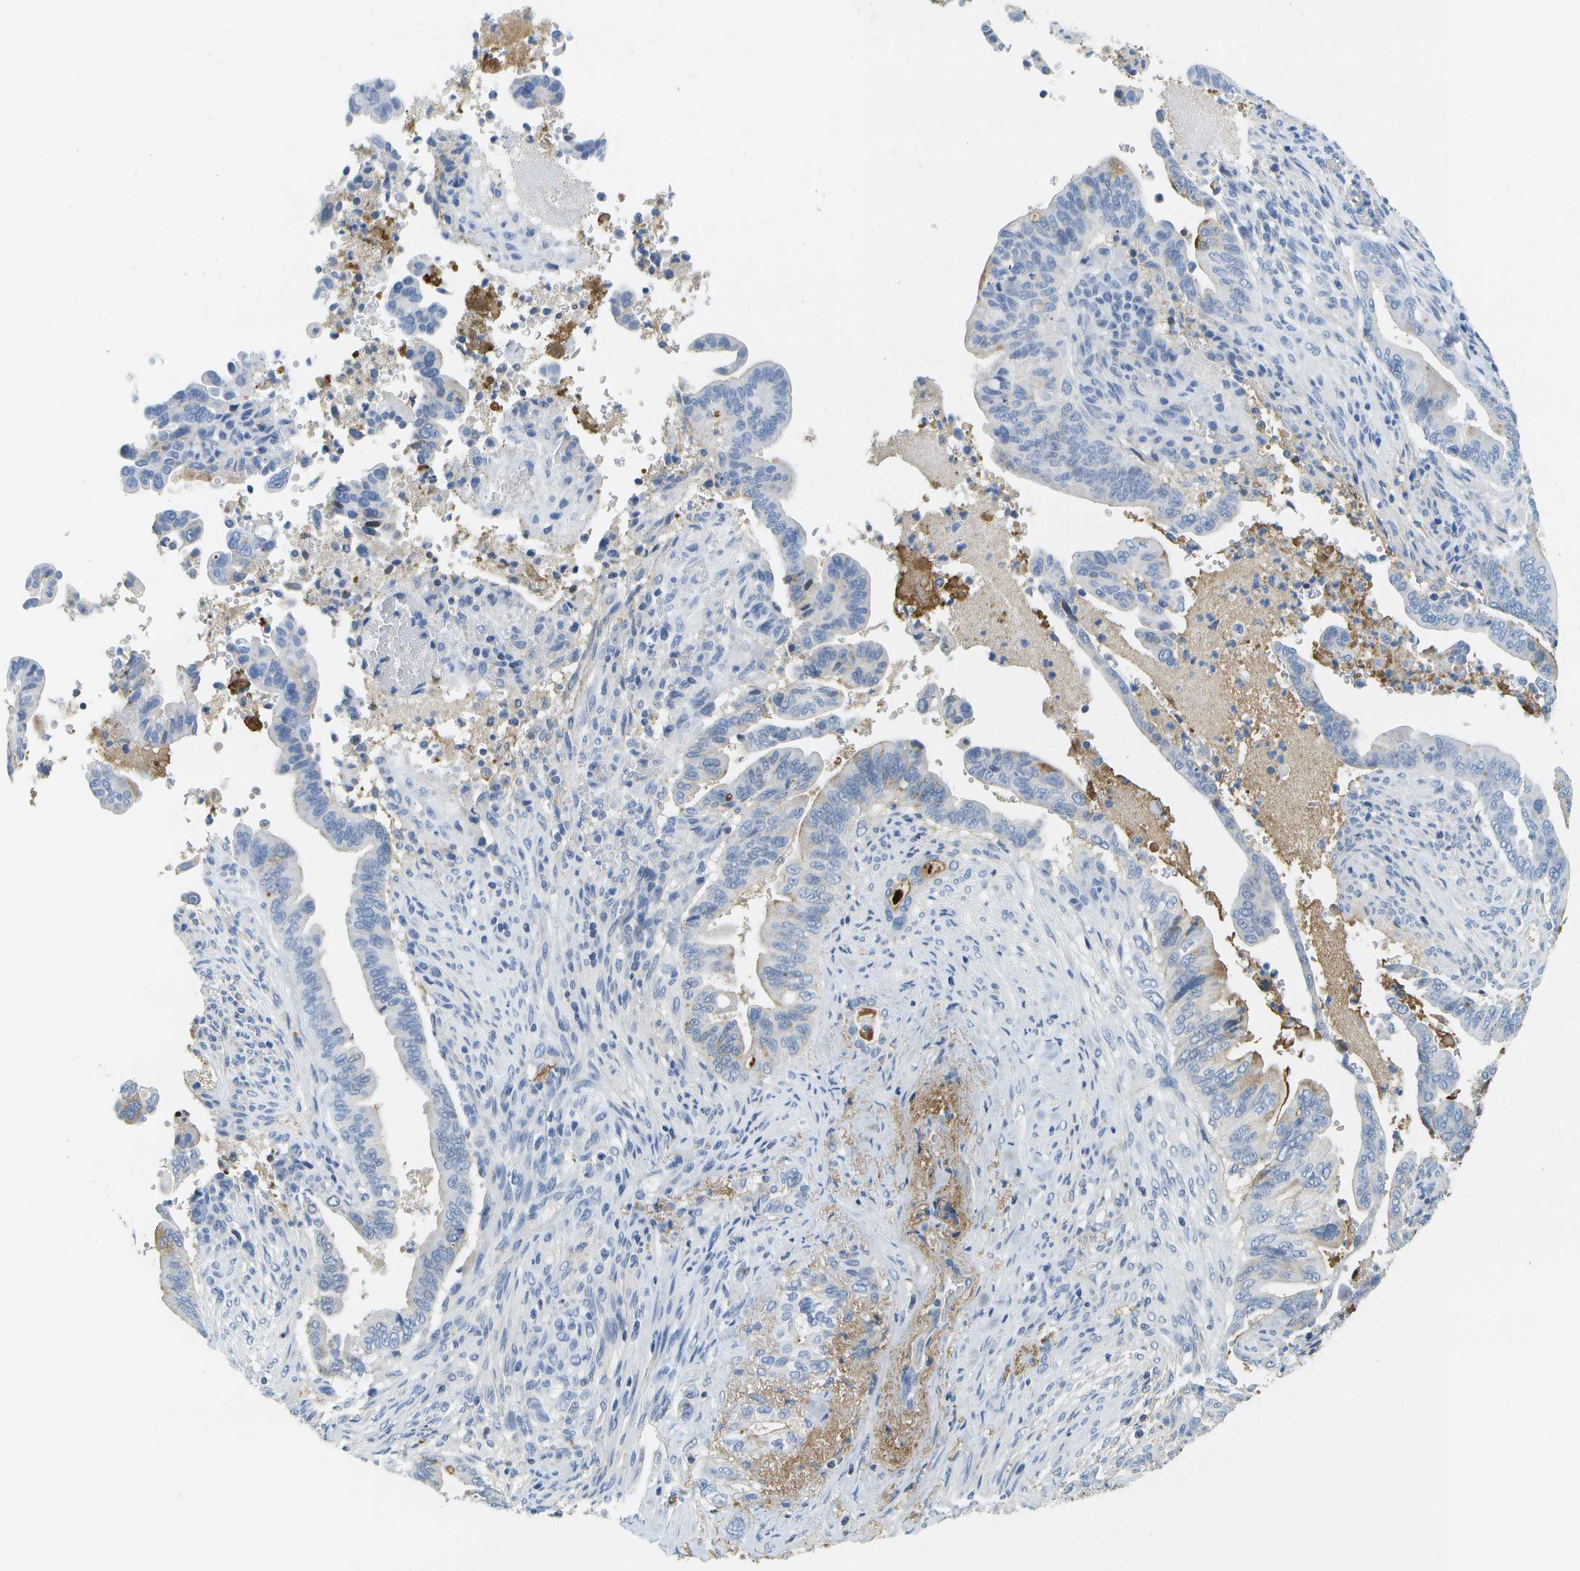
{"staining": {"intensity": "negative", "quantity": "none", "location": "none"}, "tissue": "pancreatic cancer", "cell_type": "Tumor cells", "image_type": "cancer", "snomed": [{"axis": "morphology", "description": "Adenocarcinoma, NOS"}, {"axis": "topography", "description": "Pancreas"}], "caption": "Immunohistochemical staining of human pancreatic cancer (adenocarcinoma) exhibits no significant positivity in tumor cells. (DAB immunohistochemistry visualized using brightfield microscopy, high magnification).", "gene": "SERPINA1", "patient": {"sex": "male", "age": 70}}